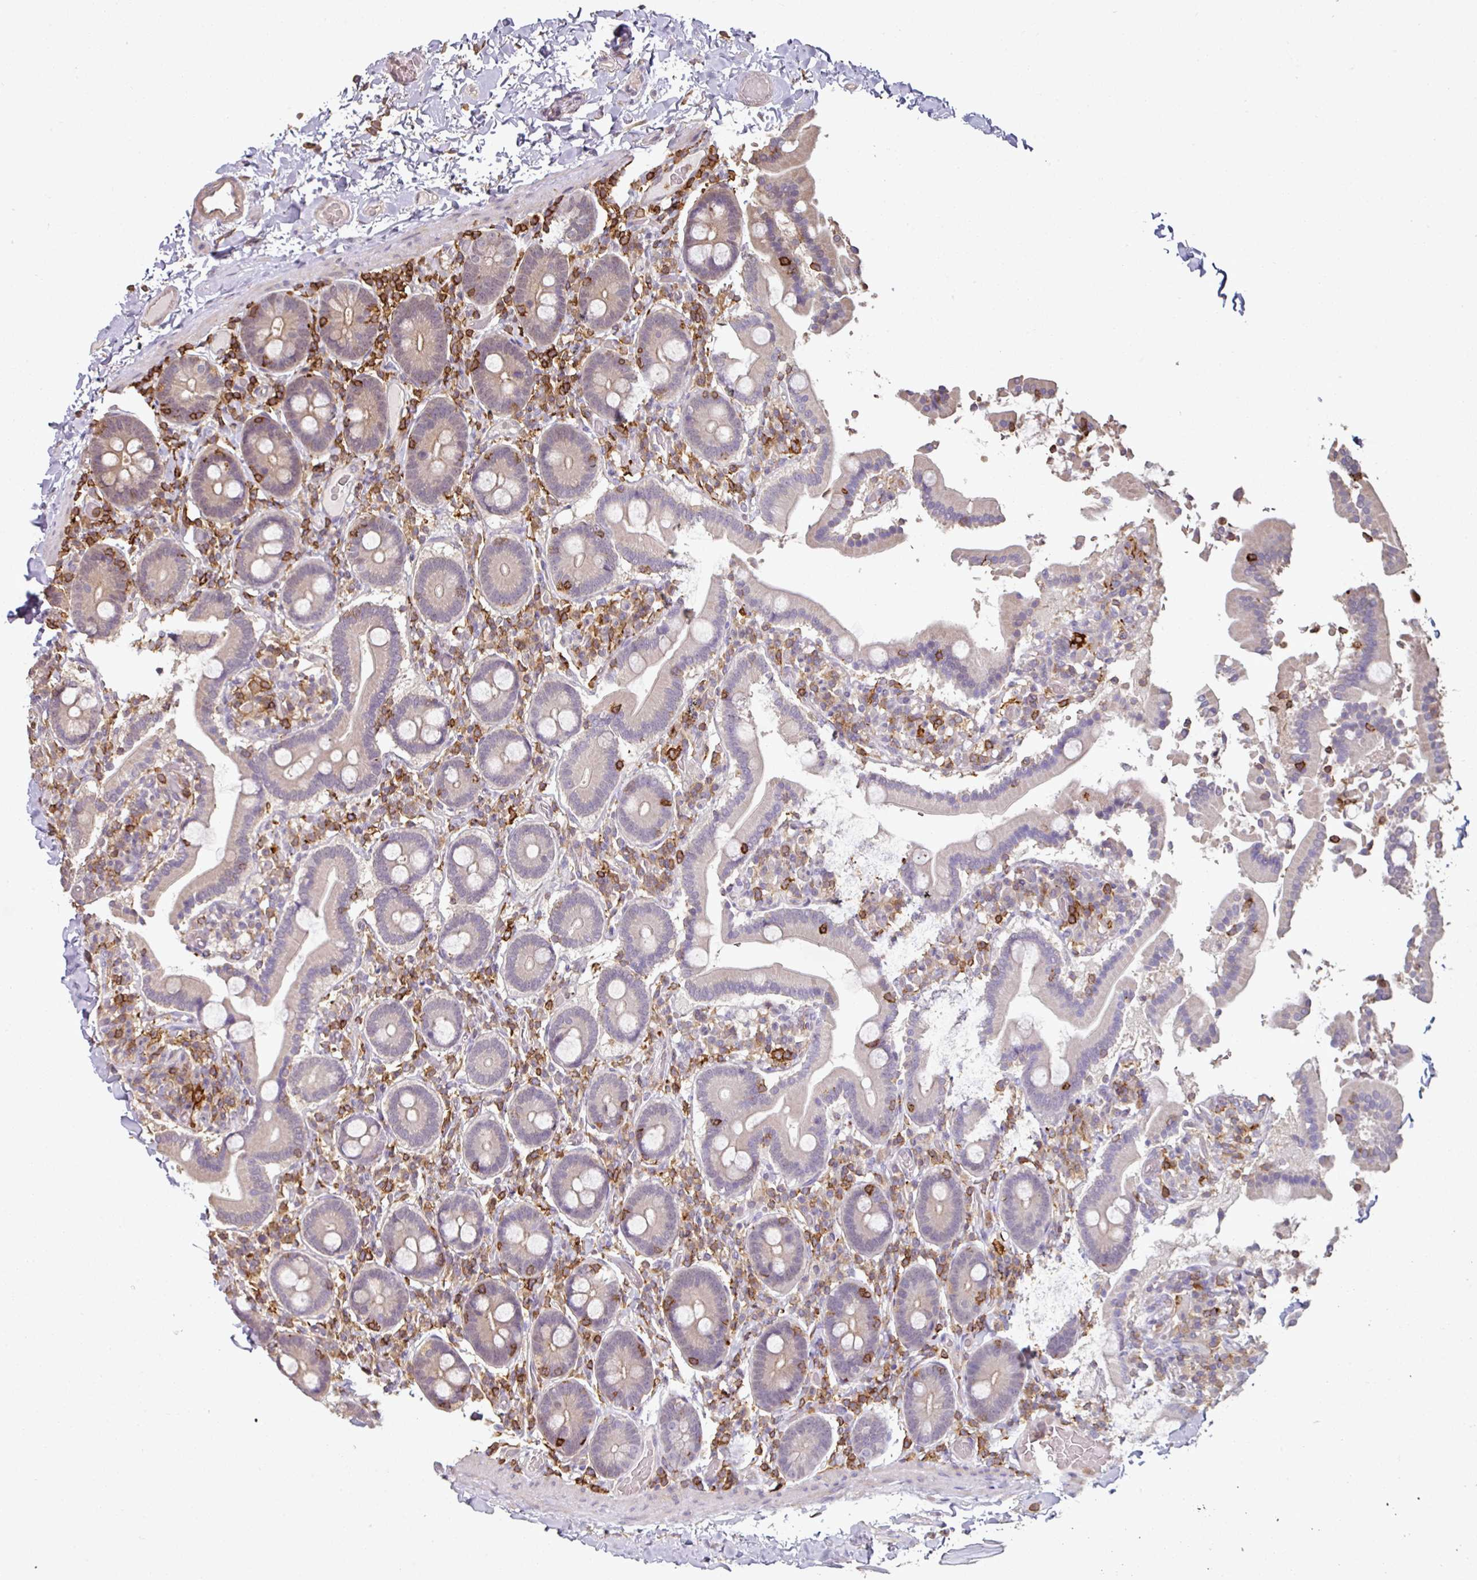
{"staining": {"intensity": "negative", "quantity": "none", "location": "none"}, "tissue": "duodenum", "cell_type": "Glandular cells", "image_type": "normal", "snomed": [{"axis": "morphology", "description": "Normal tissue, NOS"}, {"axis": "topography", "description": "Duodenum"}], "caption": "Immunohistochemistry image of unremarkable human duodenum stained for a protein (brown), which demonstrates no staining in glandular cells.", "gene": "OLFML2B", "patient": {"sex": "male", "age": 55}}